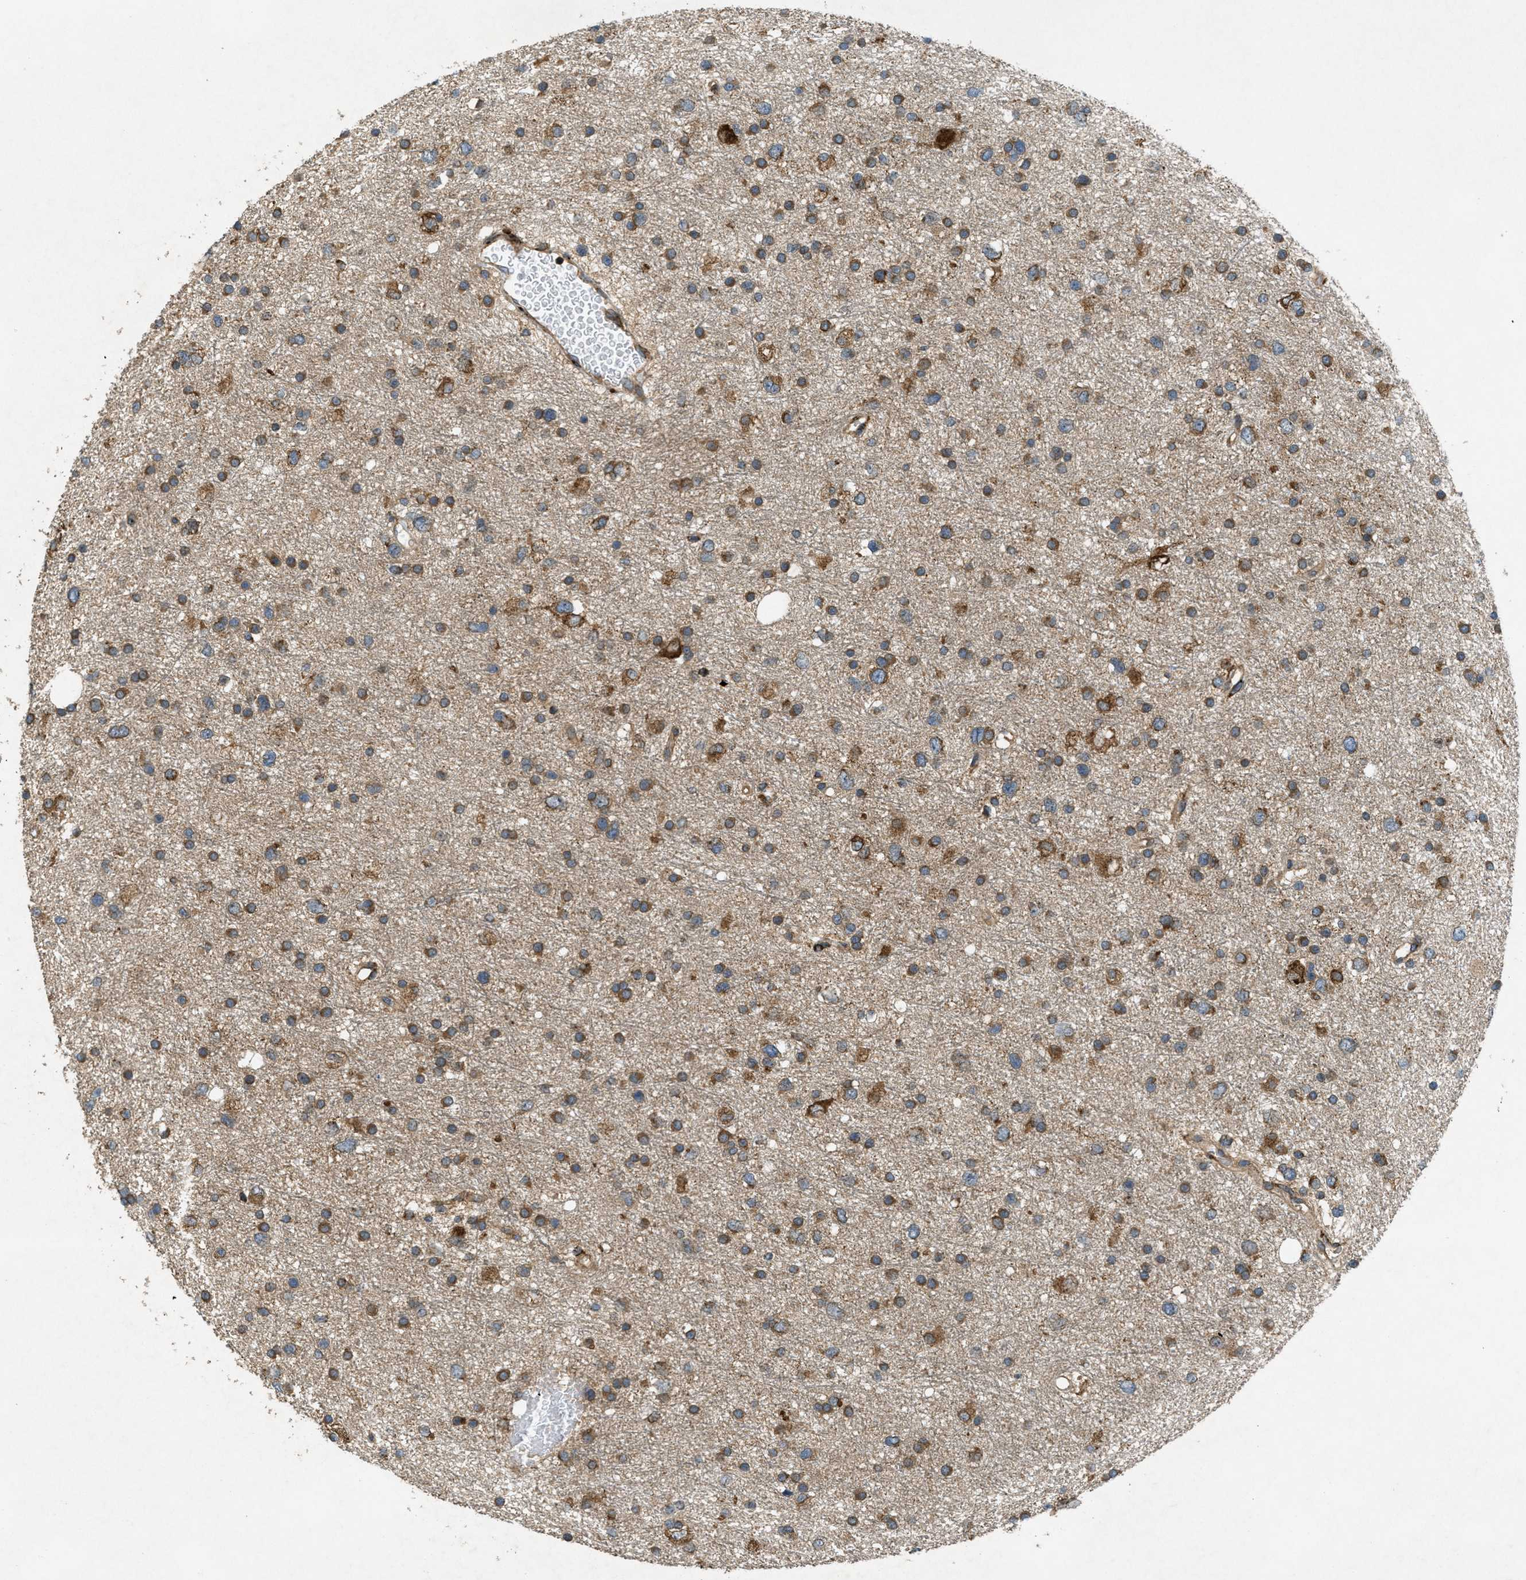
{"staining": {"intensity": "moderate", "quantity": ">75%", "location": "cytoplasmic/membranous"}, "tissue": "glioma", "cell_type": "Tumor cells", "image_type": "cancer", "snomed": [{"axis": "morphology", "description": "Glioma, malignant, Low grade"}, {"axis": "topography", "description": "Brain"}], "caption": "Immunohistochemical staining of low-grade glioma (malignant) reveals medium levels of moderate cytoplasmic/membranous expression in approximately >75% of tumor cells.", "gene": "PCDH18", "patient": {"sex": "female", "age": 37}}